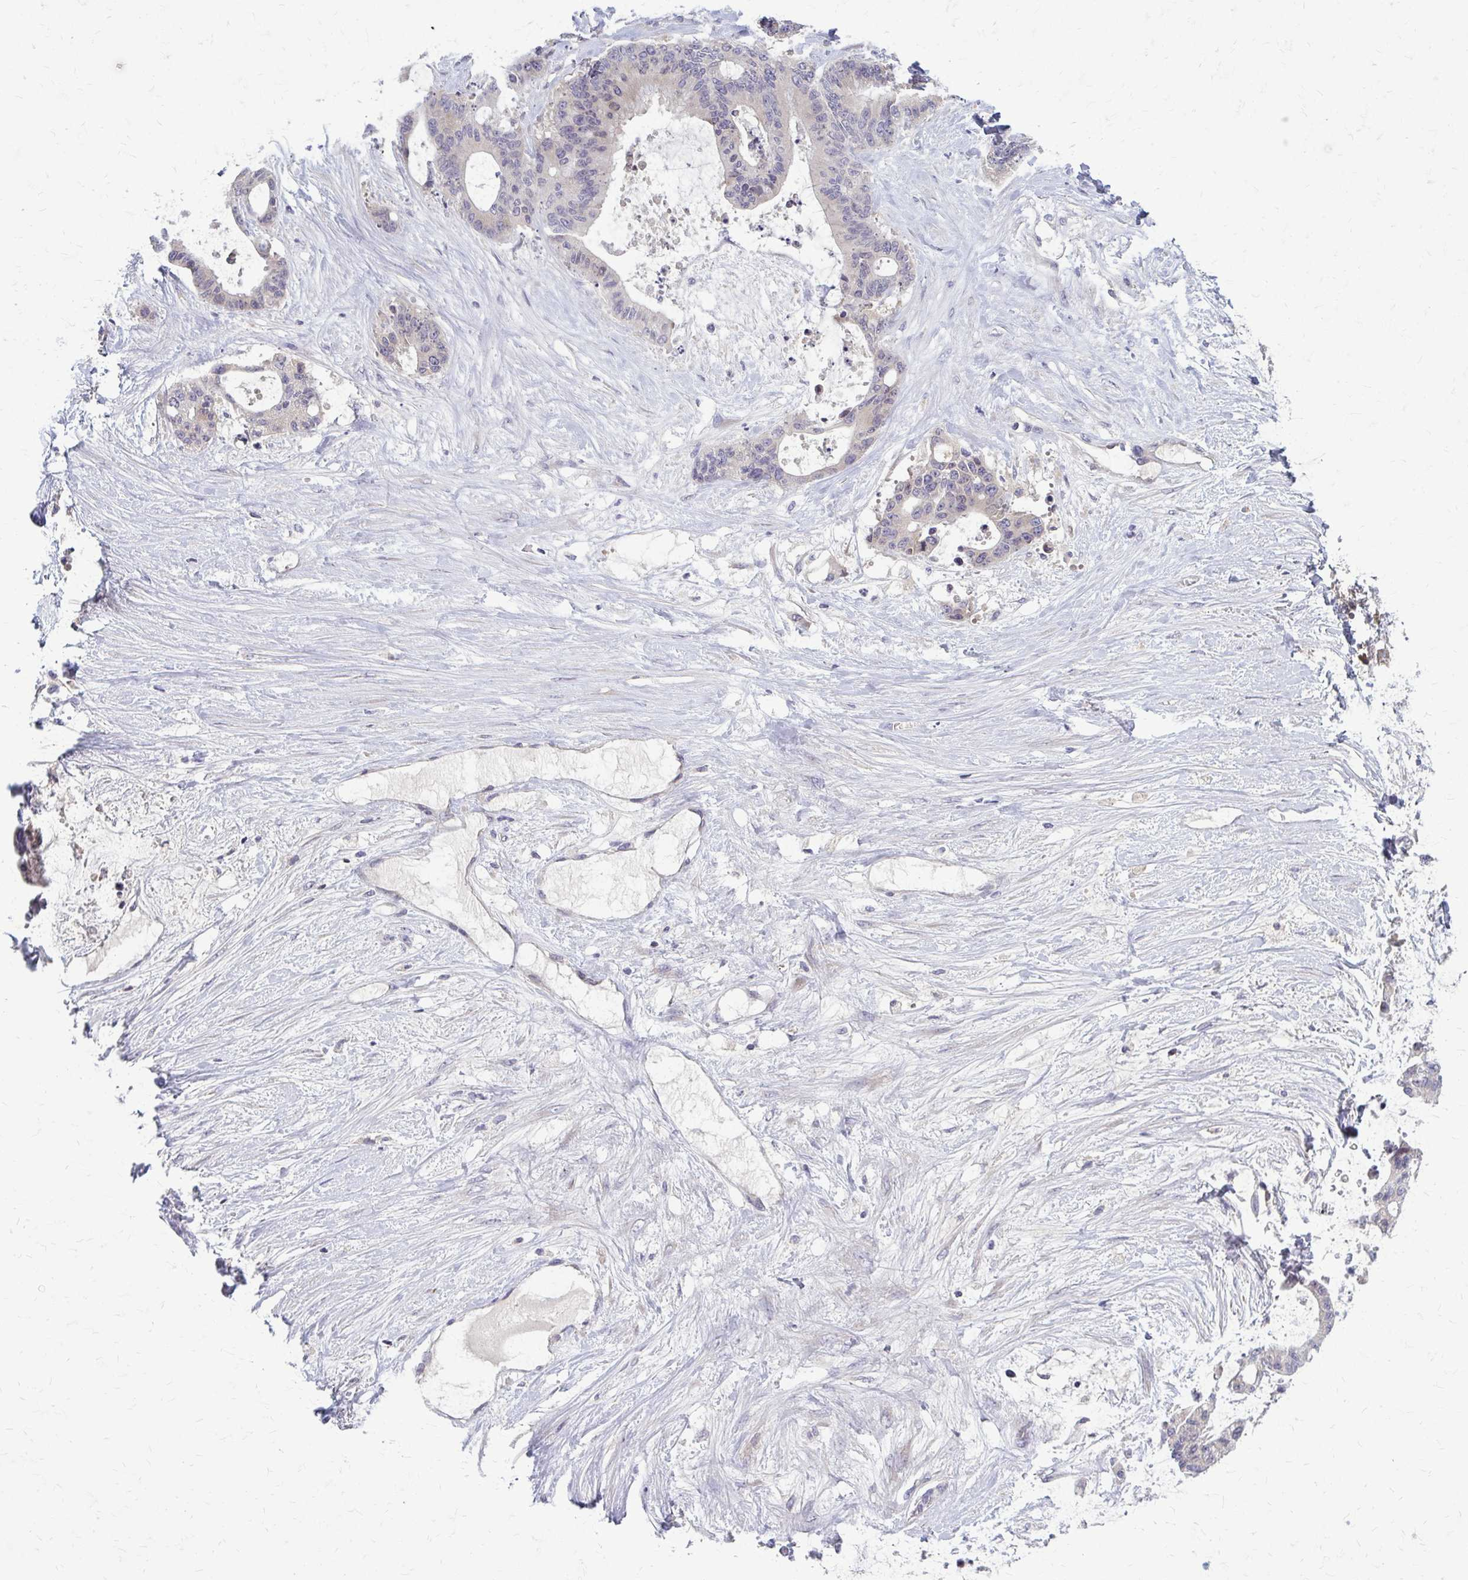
{"staining": {"intensity": "negative", "quantity": "none", "location": "none"}, "tissue": "liver cancer", "cell_type": "Tumor cells", "image_type": "cancer", "snomed": [{"axis": "morphology", "description": "Normal tissue, NOS"}, {"axis": "morphology", "description": "Cholangiocarcinoma"}, {"axis": "topography", "description": "Liver"}, {"axis": "topography", "description": "Peripheral nerve tissue"}], "caption": "DAB (3,3'-diaminobenzidine) immunohistochemical staining of liver cholangiocarcinoma shows no significant expression in tumor cells.", "gene": "MCRIP2", "patient": {"sex": "female", "age": 73}}